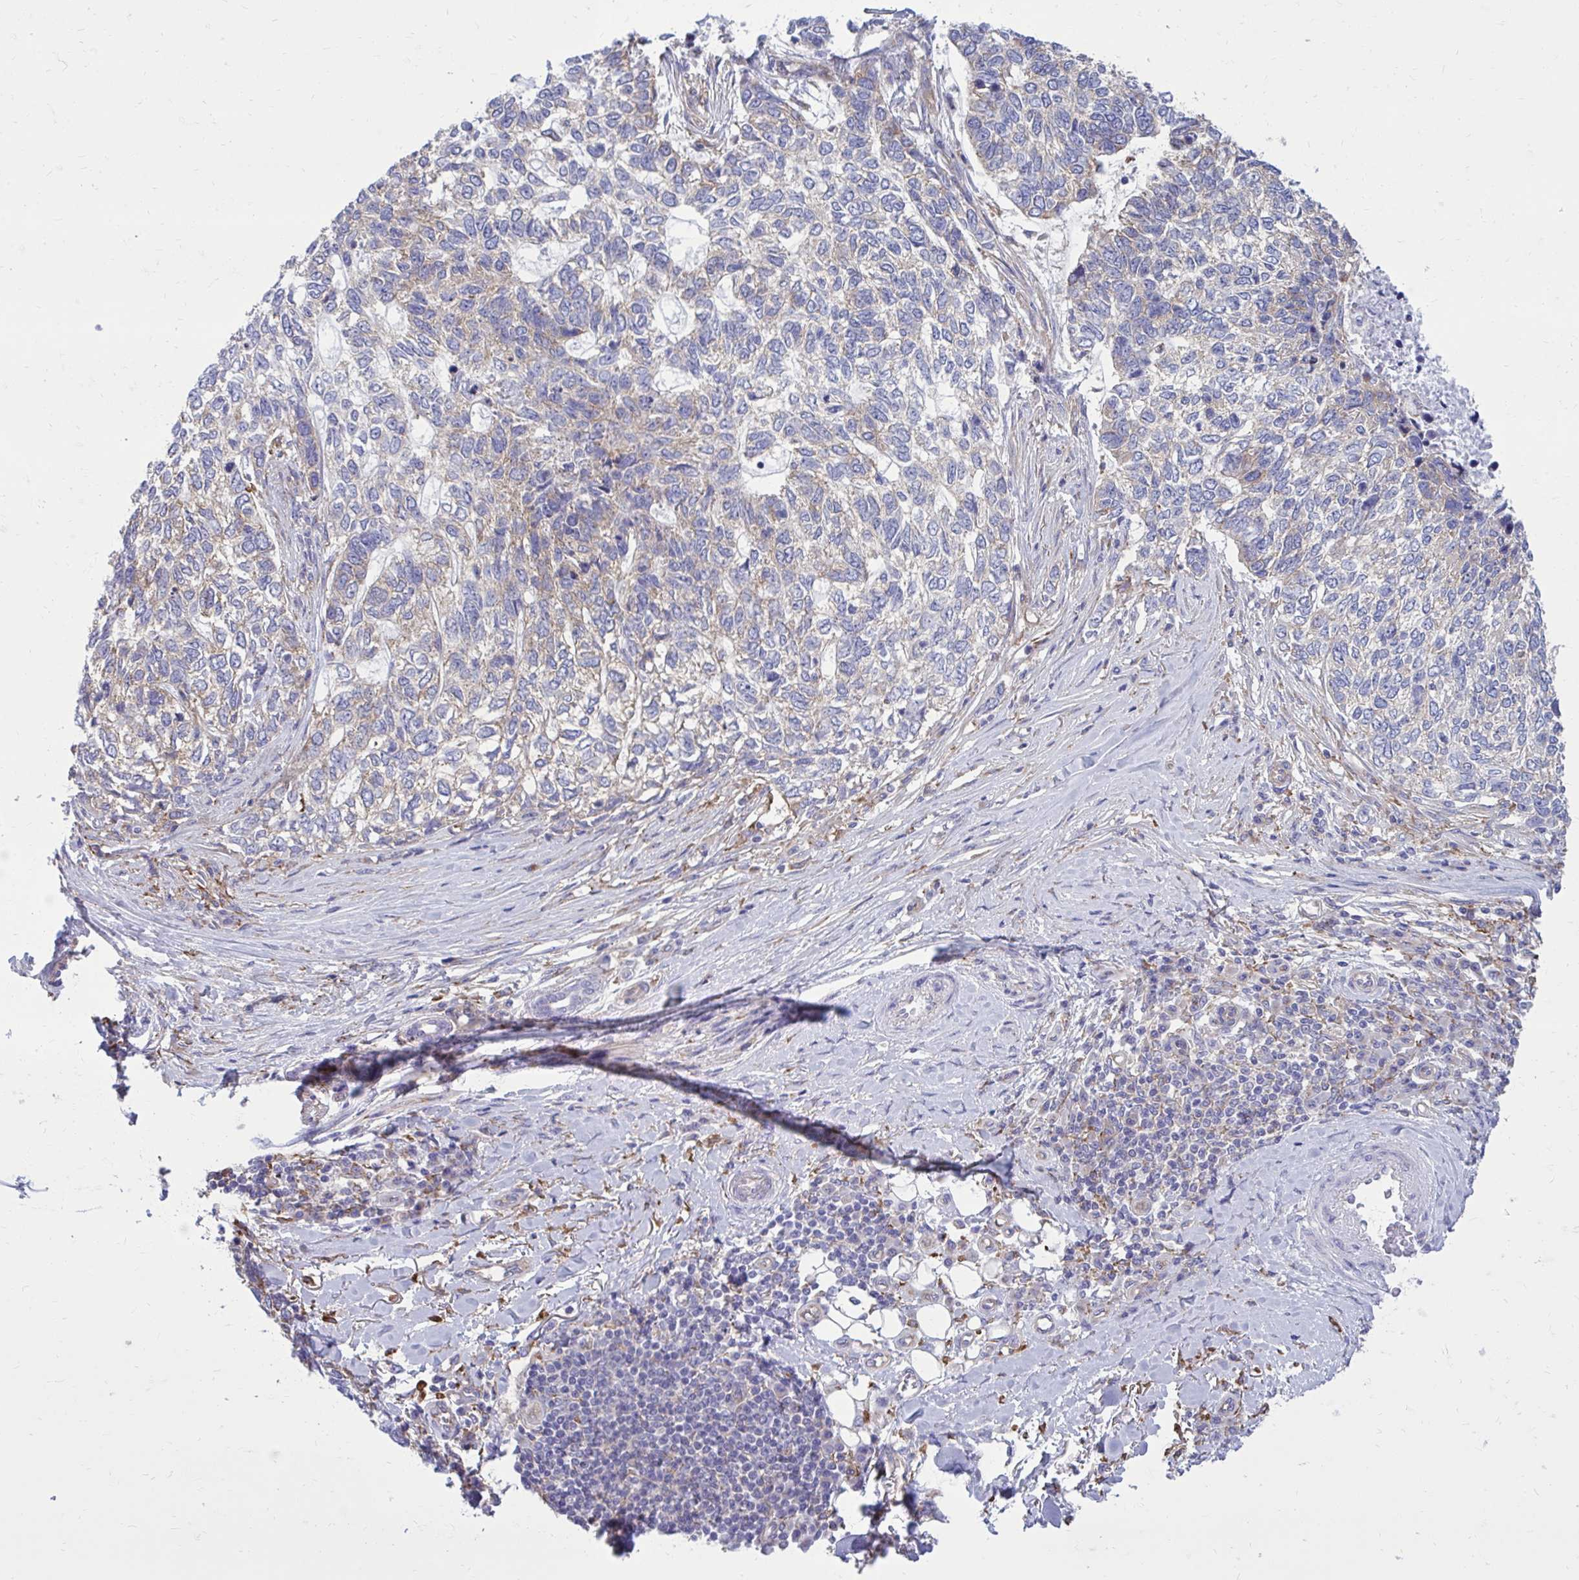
{"staining": {"intensity": "weak", "quantity": "<25%", "location": "cytoplasmic/membranous"}, "tissue": "skin cancer", "cell_type": "Tumor cells", "image_type": "cancer", "snomed": [{"axis": "morphology", "description": "Basal cell carcinoma"}, {"axis": "topography", "description": "Skin"}], "caption": "Human skin cancer (basal cell carcinoma) stained for a protein using immunohistochemistry (IHC) exhibits no staining in tumor cells.", "gene": "CLTA", "patient": {"sex": "female", "age": 65}}